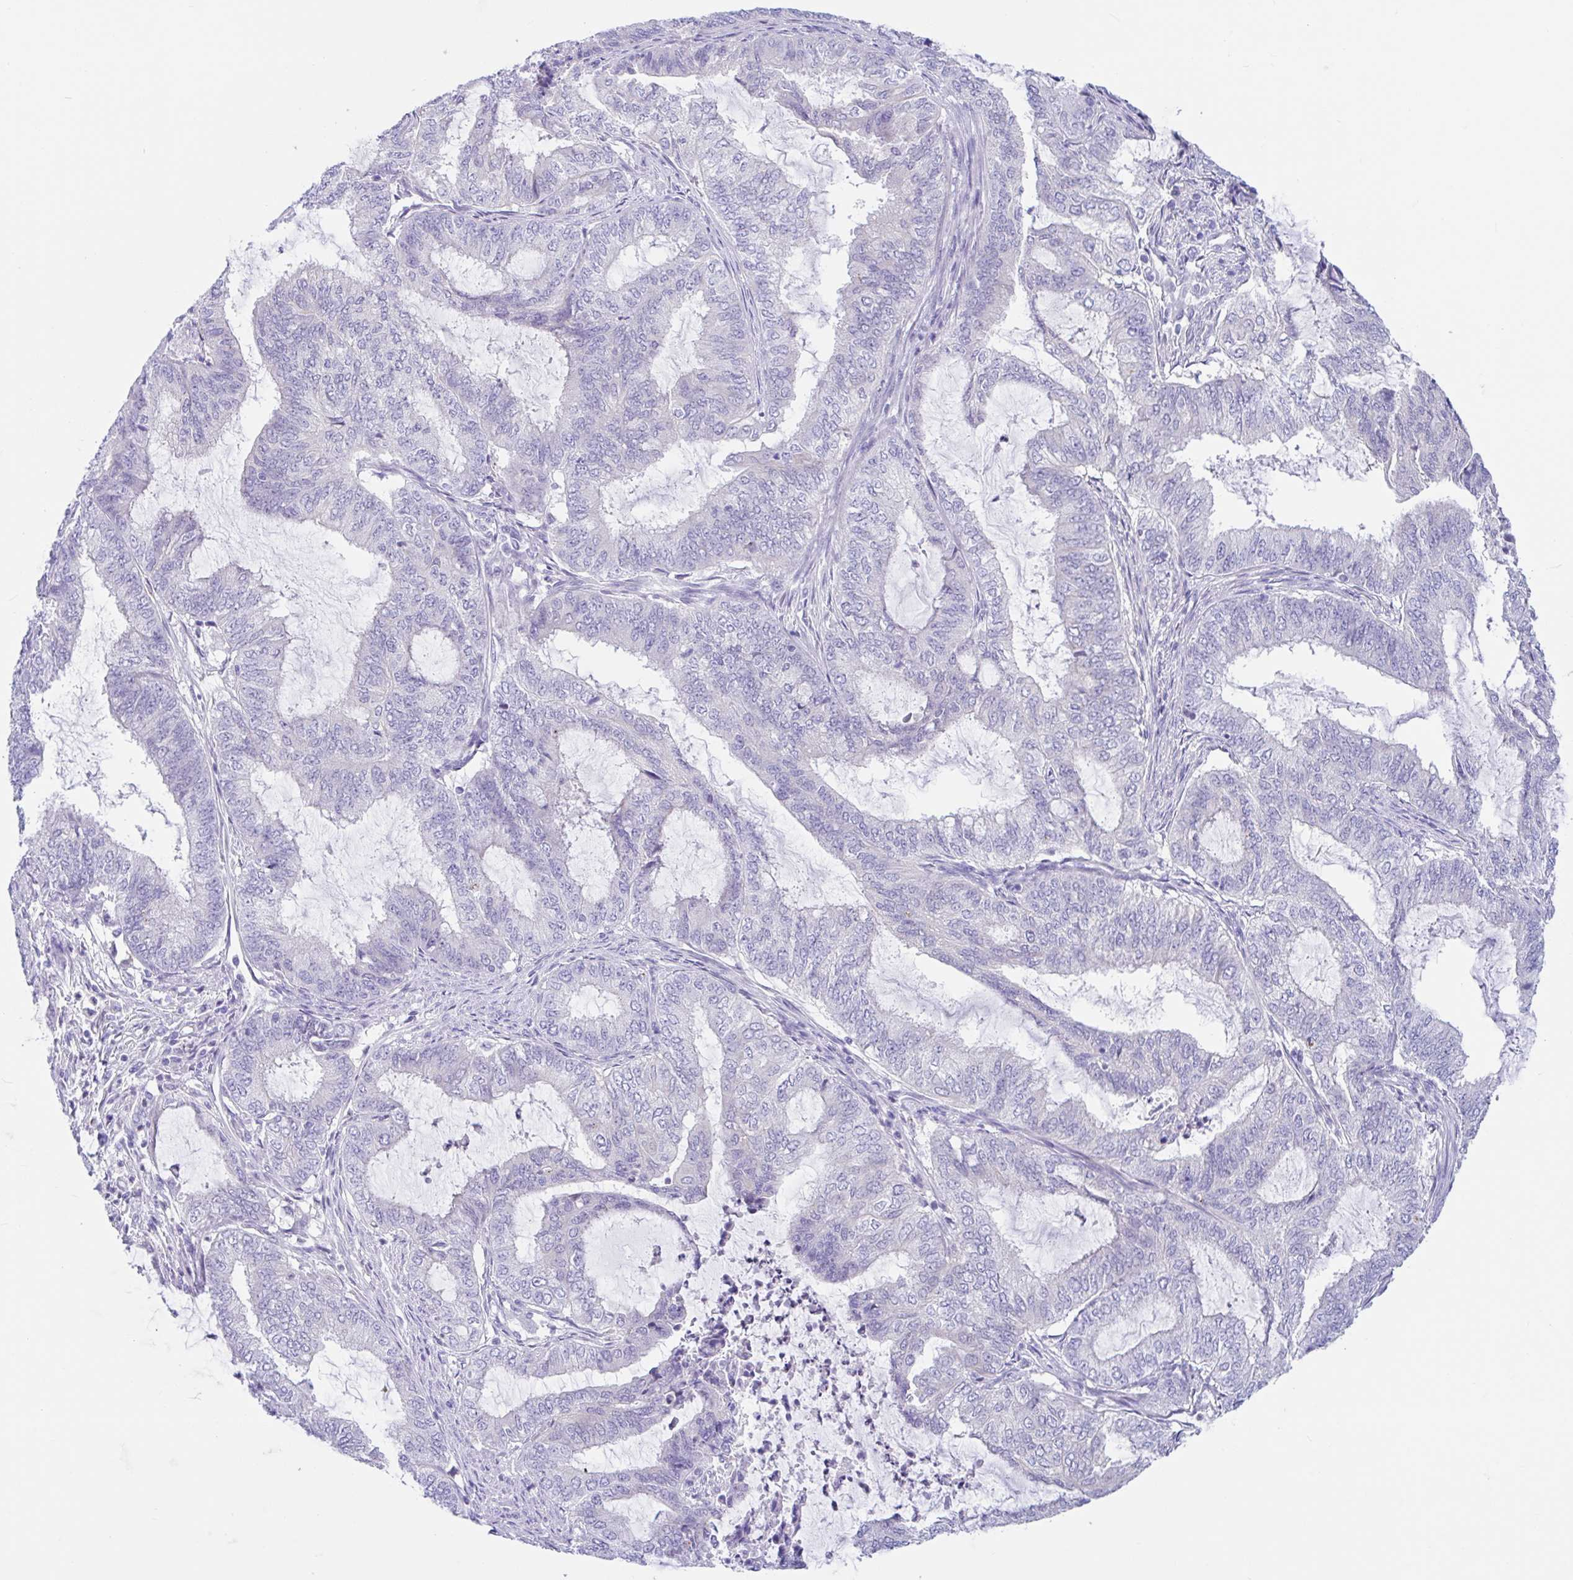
{"staining": {"intensity": "negative", "quantity": "none", "location": "none"}, "tissue": "endometrial cancer", "cell_type": "Tumor cells", "image_type": "cancer", "snomed": [{"axis": "morphology", "description": "Adenocarcinoma, NOS"}, {"axis": "topography", "description": "Endometrium"}], "caption": "Tumor cells show no significant protein positivity in endometrial cancer (adenocarcinoma).", "gene": "OR6N2", "patient": {"sex": "female", "age": 51}}